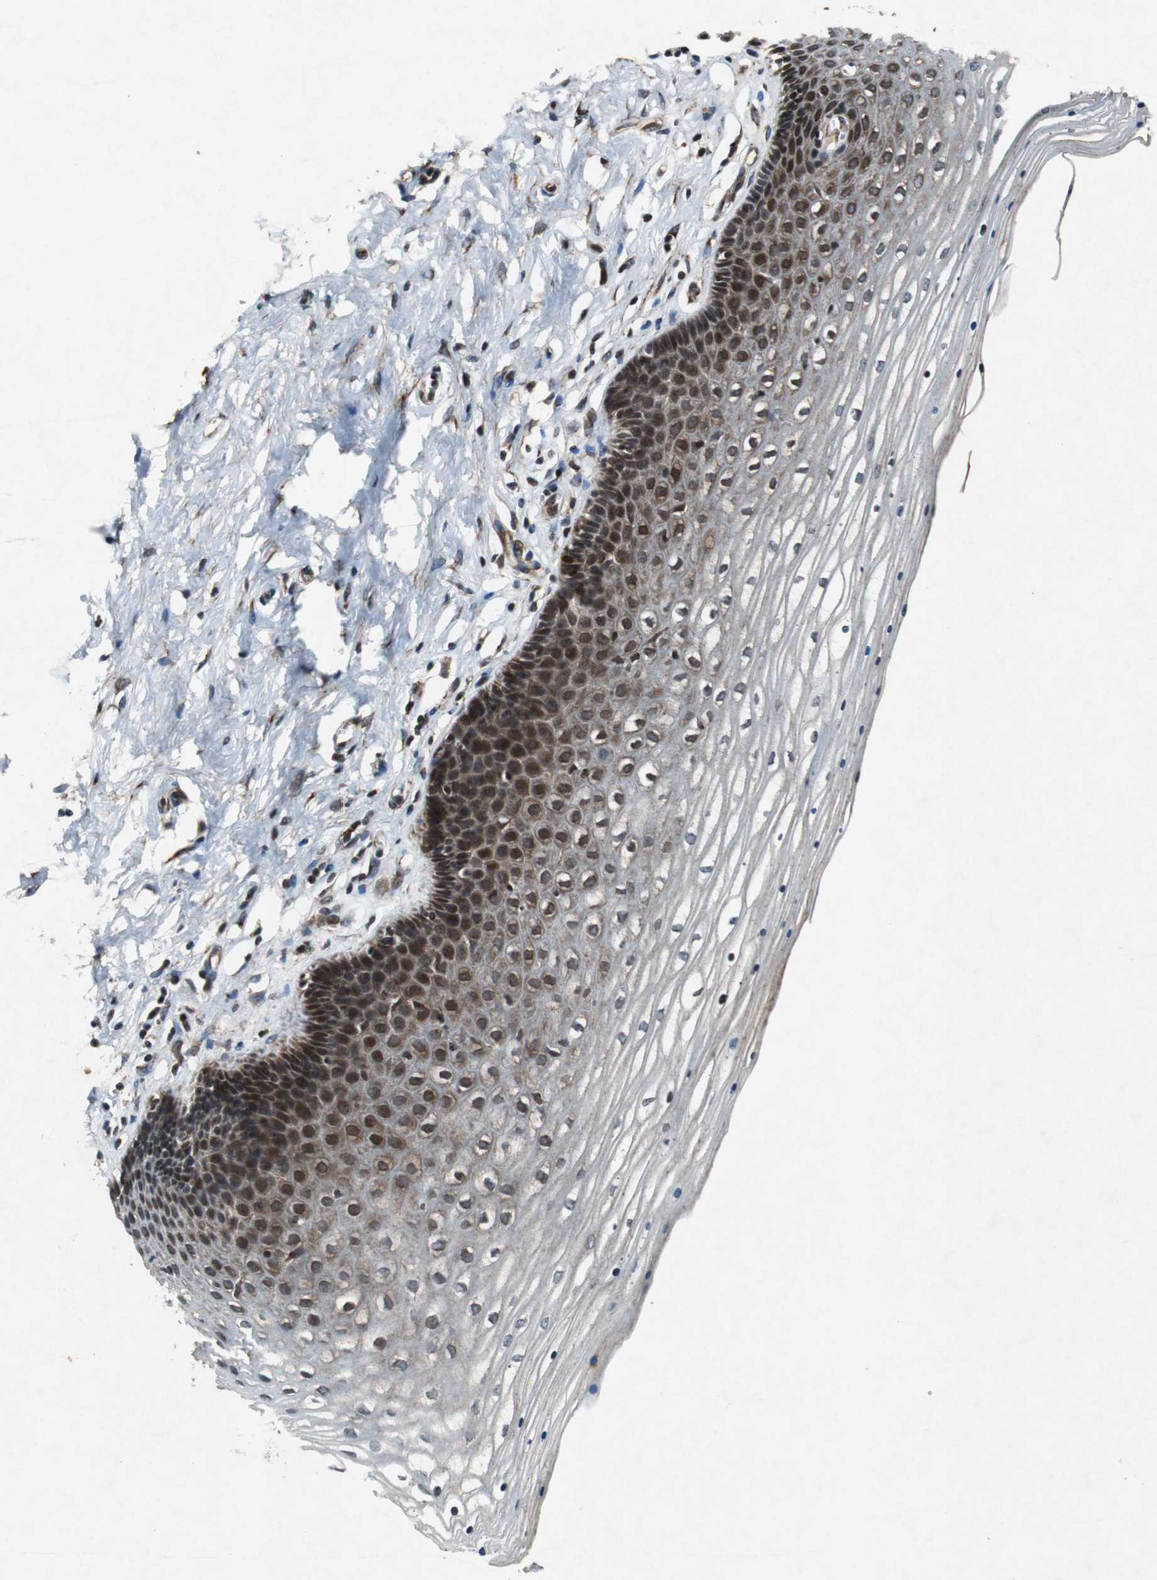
{"staining": {"intensity": "strong", "quantity": "25%-75%", "location": "cytoplasmic/membranous"}, "tissue": "cervix", "cell_type": "Glandular cells", "image_type": "normal", "snomed": [{"axis": "morphology", "description": "Normal tissue, NOS"}, {"axis": "topography", "description": "Cervix"}], "caption": "Immunohistochemistry of benign human cervix shows high levels of strong cytoplasmic/membranous positivity in approximately 25%-75% of glandular cells. (IHC, brightfield microscopy, high magnification).", "gene": "TUBA4A", "patient": {"sex": "female", "age": 39}}